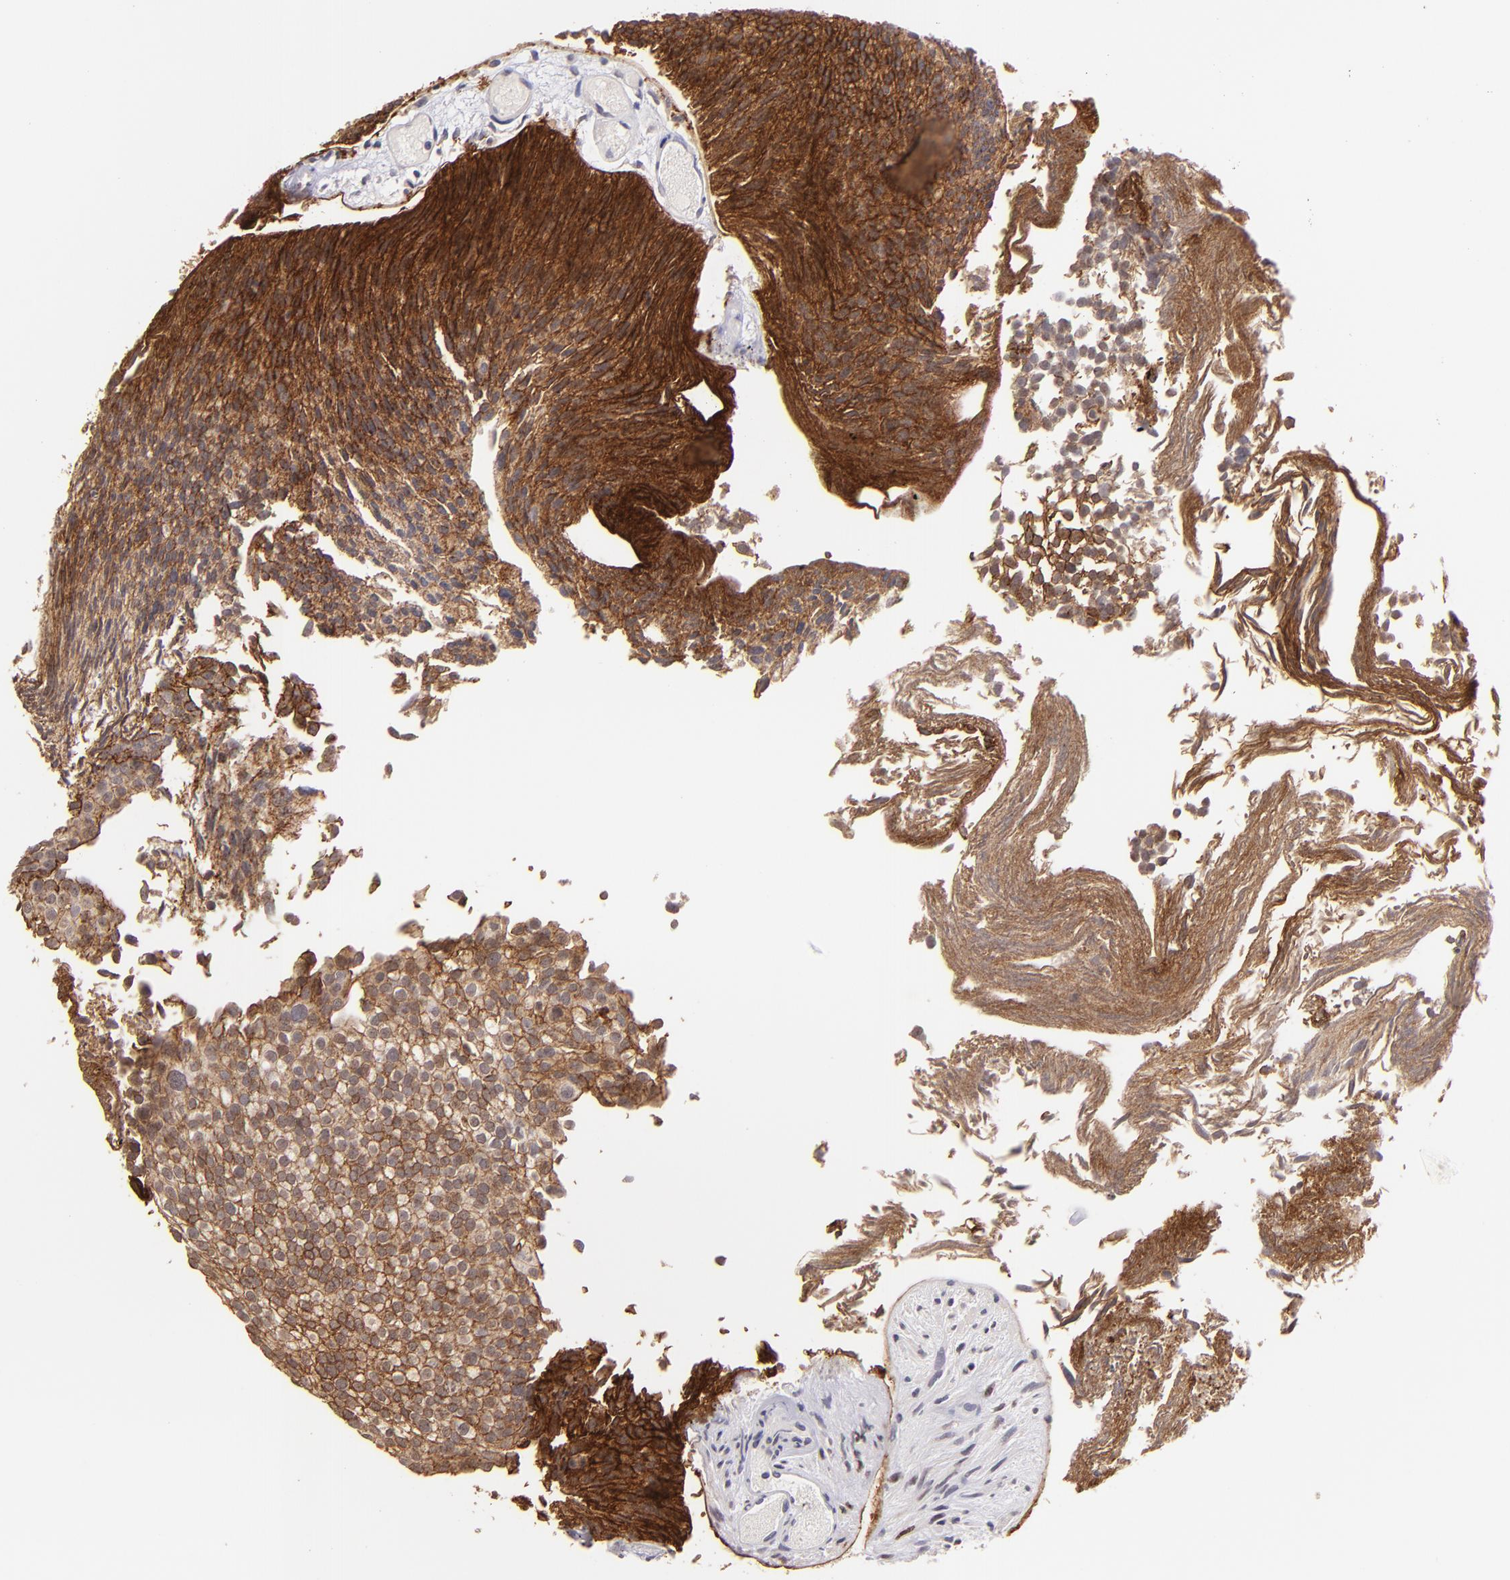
{"staining": {"intensity": "moderate", "quantity": ">75%", "location": "cytoplasmic/membranous"}, "tissue": "urothelial cancer", "cell_type": "Tumor cells", "image_type": "cancer", "snomed": [{"axis": "morphology", "description": "Urothelial carcinoma, Low grade"}, {"axis": "topography", "description": "Urinary bladder"}], "caption": "Urothelial cancer tissue demonstrates moderate cytoplasmic/membranous expression in about >75% of tumor cells, visualized by immunohistochemistry. (Brightfield microscopy of DAB IHC at high magnification).", "gene": "CLDN1", "patient": {"sex": "male", "age": 84}}